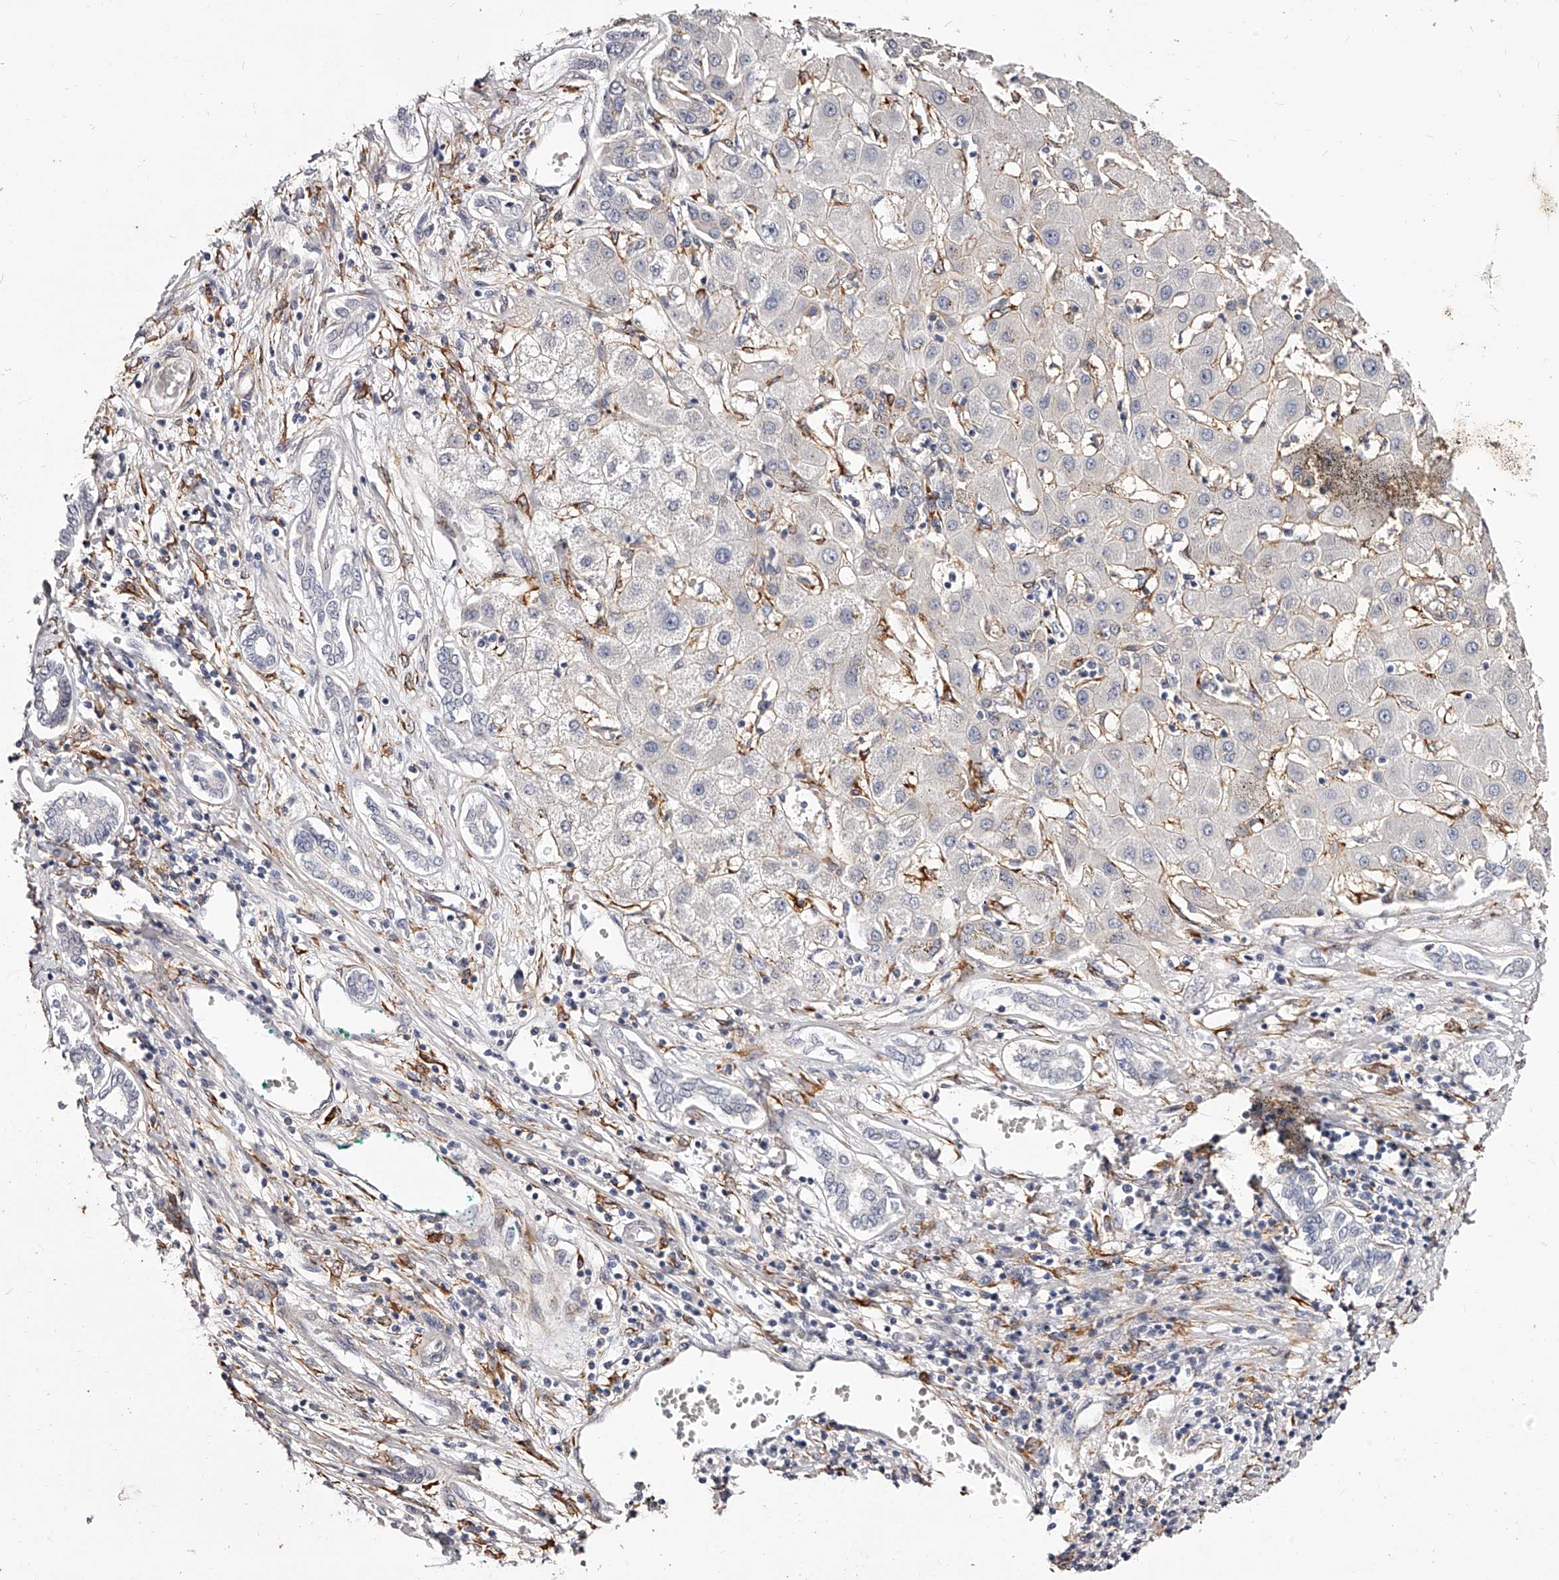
{"staining": {"intensity": "negative", "quantity": "none", "location": "none"}, "tissue": "liver cancer", "cell_type": "Tumor cells", "image_type": "cancer", "snomed": [{"axis": "morphology", "description": "Carcinoma, Hepatocellular, NOS"}, {"axis": "topography", "description": "Liver"}], "caption": "DAB (3,3'-diaminobenzidine) immunohistochemical staining of hepatocellular carcinoma (liver) shows no significant expression in tumor cells. The staining was performed using DAB to visualize the protein expression in brown, while the nuclei were stained in blue with hematoxylin (Magnification: 20x).", "gene": "CD82", "patient": {"sex": "male", "age": 65}}